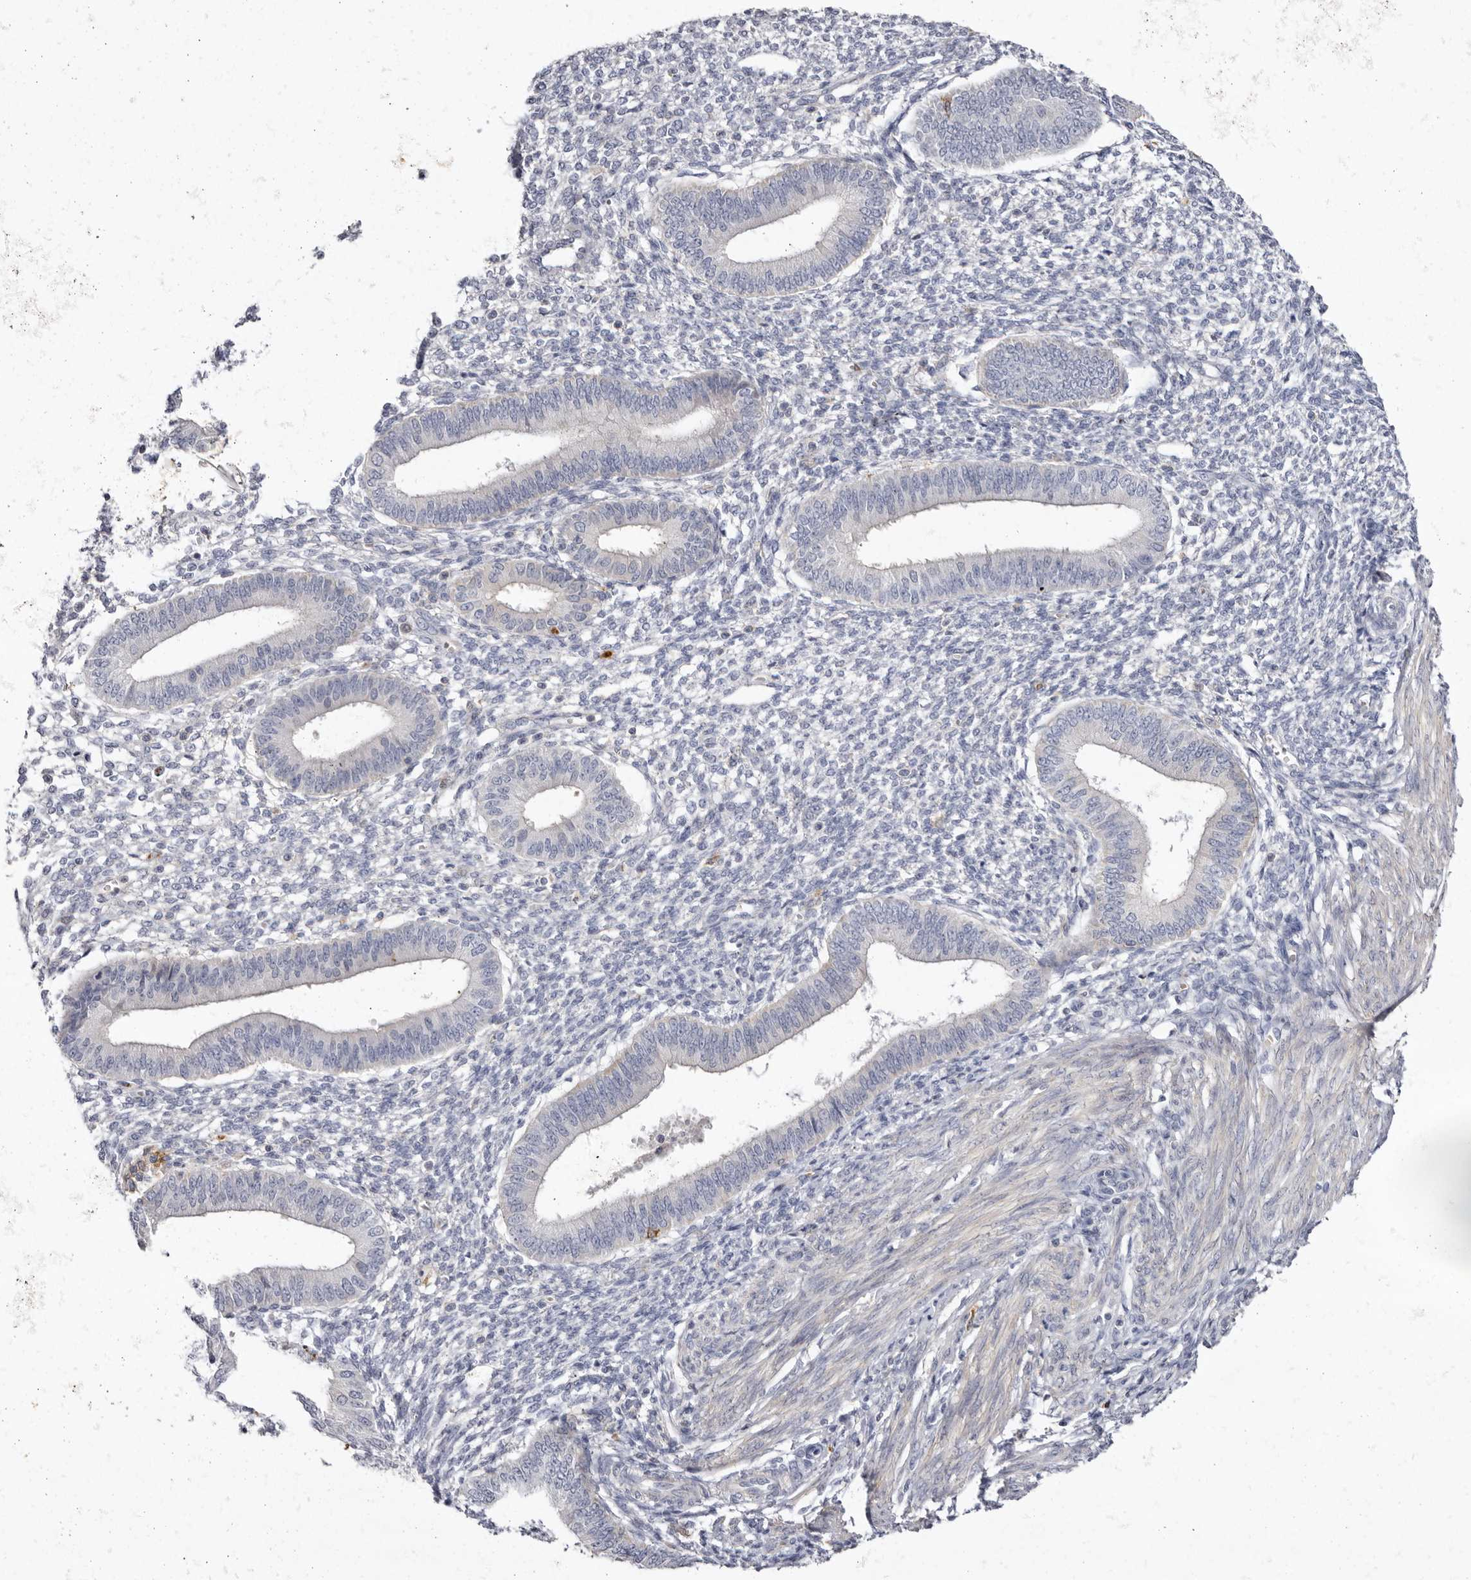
{"staining": {"intensity": "negative", "quantity": "none", "location": "none"}, "tissue": "endometrium", "cell_type": "Cells in endometrial stroma", "image_type": "normal", "snomed": [{"axis": "morphology", "description": "Normal tissue, NOS"}, {"axis": "topography", "description": "Endometrium"}], "caption": "An image of human endometrium is negative for staining in cells in endometrial stroma. The staining is performed using DAB brown chromogen with nuclei counter-stained in using hematoxylin.", "gene": "S1PR5", "patient": {"sex": "female", "age": 46}}